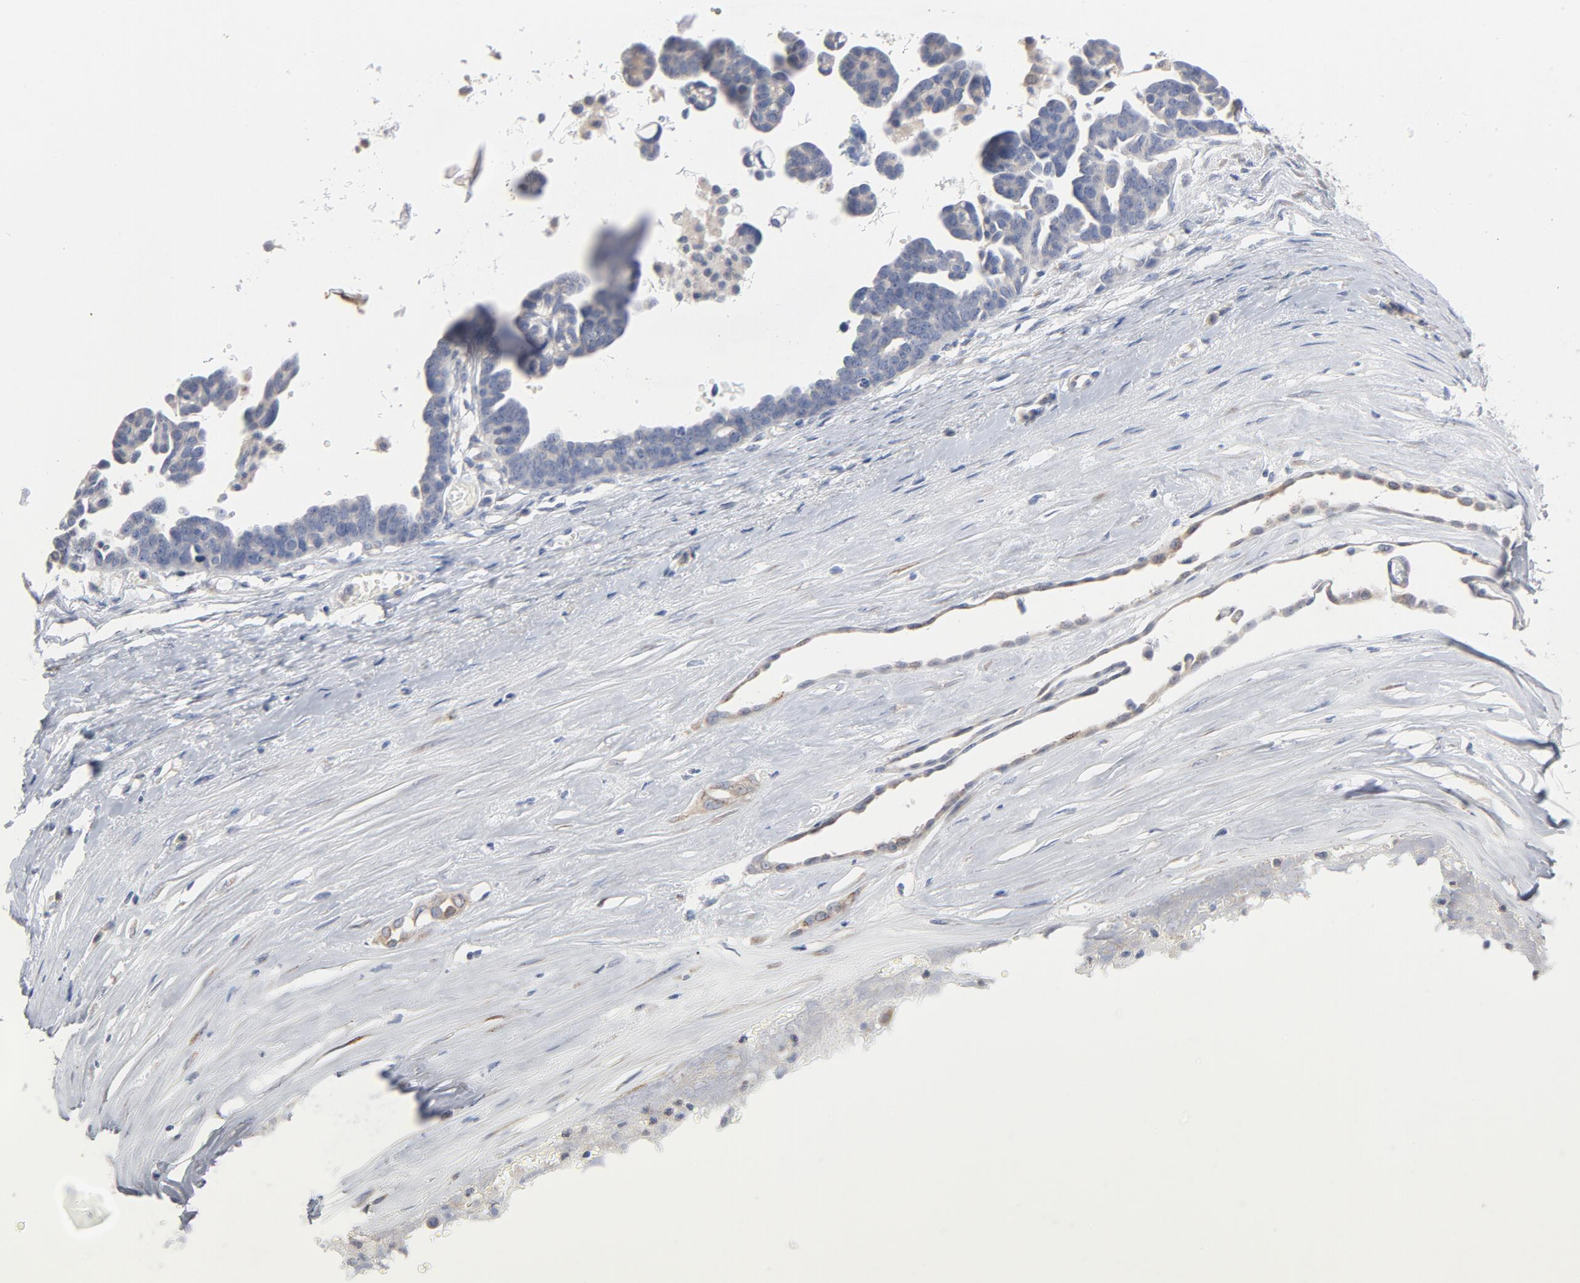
{"staining": {"intensity": "negative", "quantity": "none", "location": "none"}, "tissue": "ovarian cancer", "cell_type": "Tumor cells", "image_type": "cancer", "snomed": [{"axis": "morphology", "description": "Cystadenocarcinoma, serous, NOS"}, {"axis": "topography", "description": "Ovary"}], "caption": "The immunohistochemistry micrograph has no significant staining in tumor cells of ovarian serous cystadenocarcinoma tissue.", "gene": "AK7", "patient": {"sex": "female", "age": 54}}